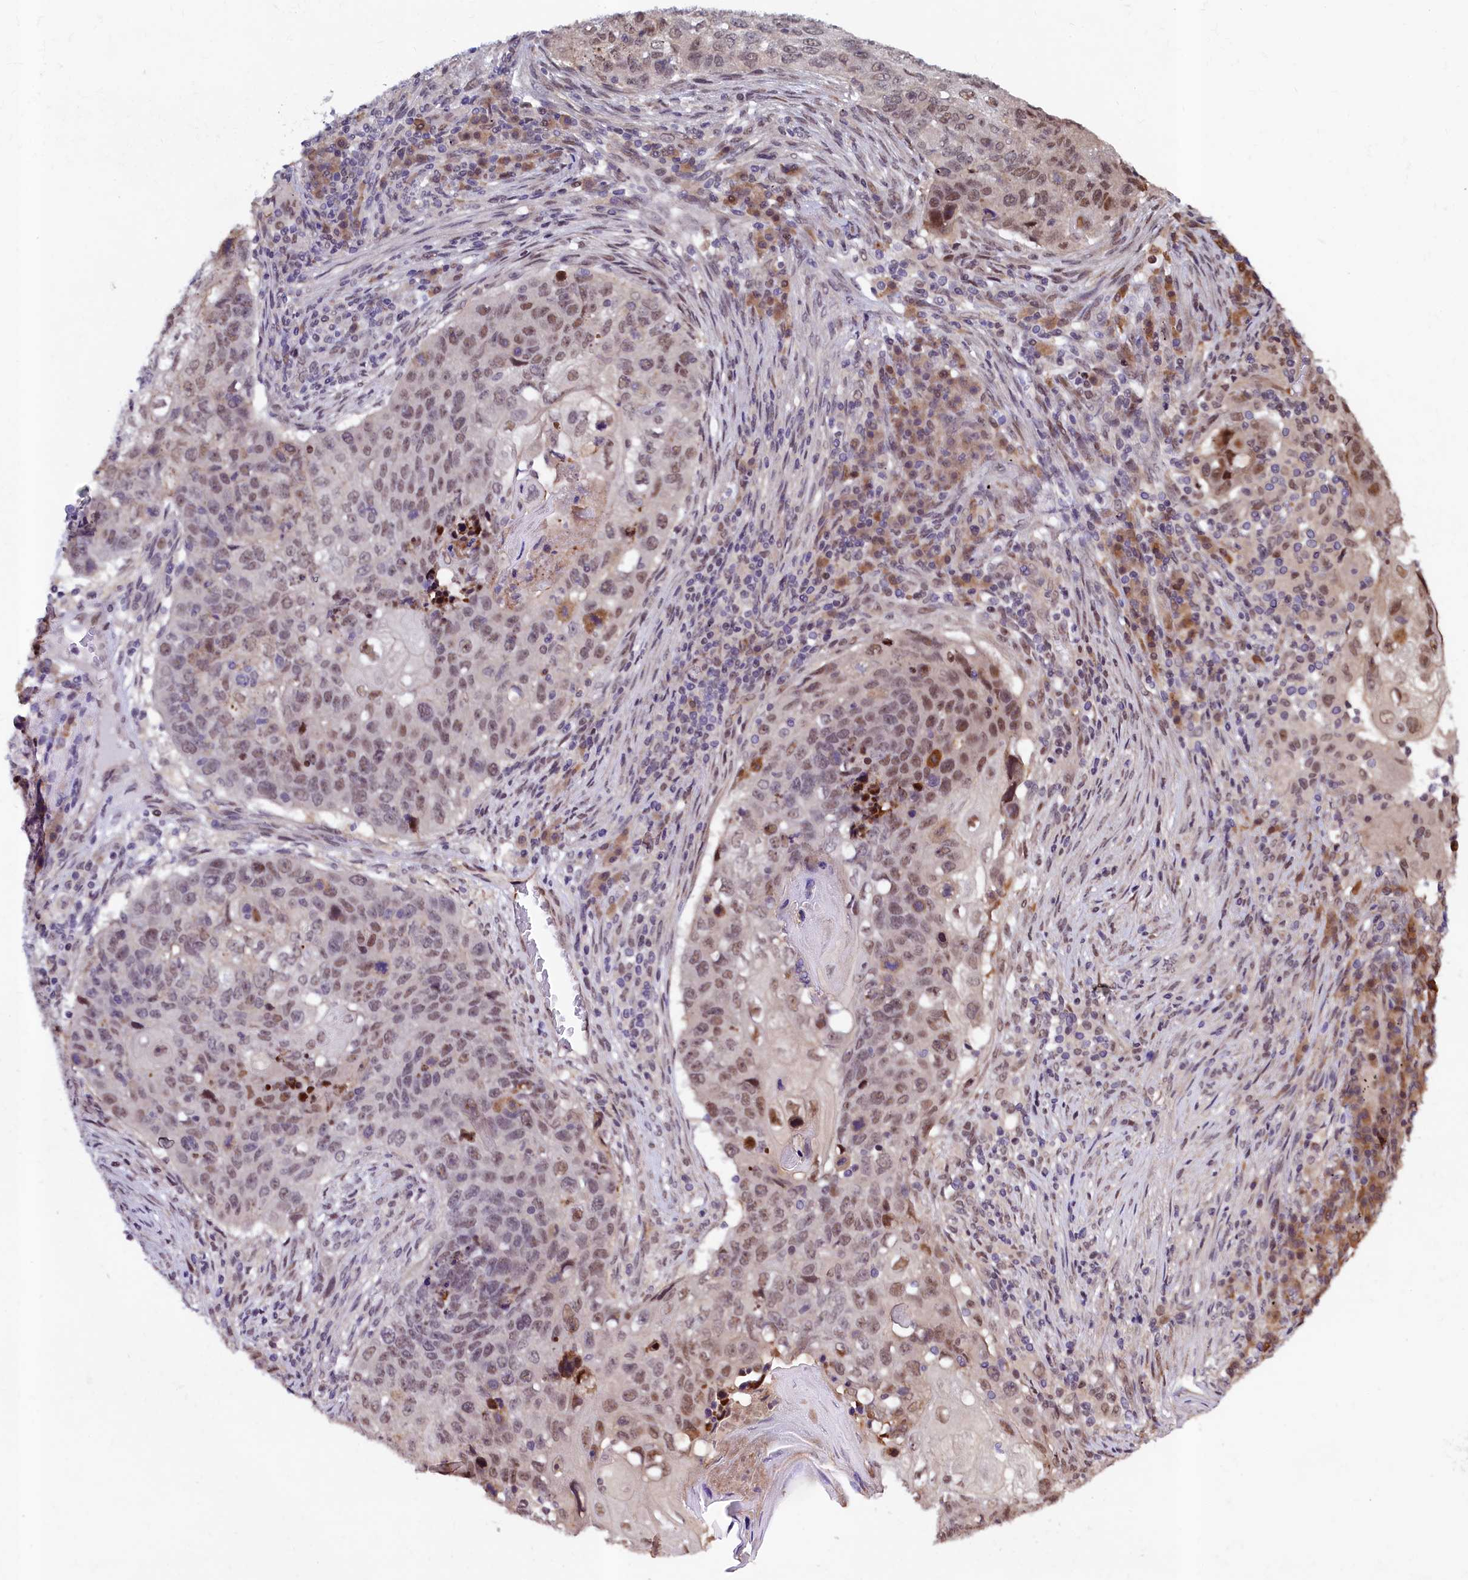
{"staining": {"intensity": "moderate", "quantity": ">75%", "location": "nuclear"}, "tissue": "lung cancer", "cell_type": "Tumor cells", "image_type": "cancer", "snomed": [{"axis": "morphology", "description": "Squamous cell carcinoma, NOS"}, {"axis": "topography", "description": "Lung"}], "caption": "About >75% of tumor cells in lung cancer (squamous cell carcinoma) exhibit moderate nuclear protein positivity as visualized by brown immunohistochemical staining.", "gene": "LEO1", "patient": {"sex": "female", "age": 63}}